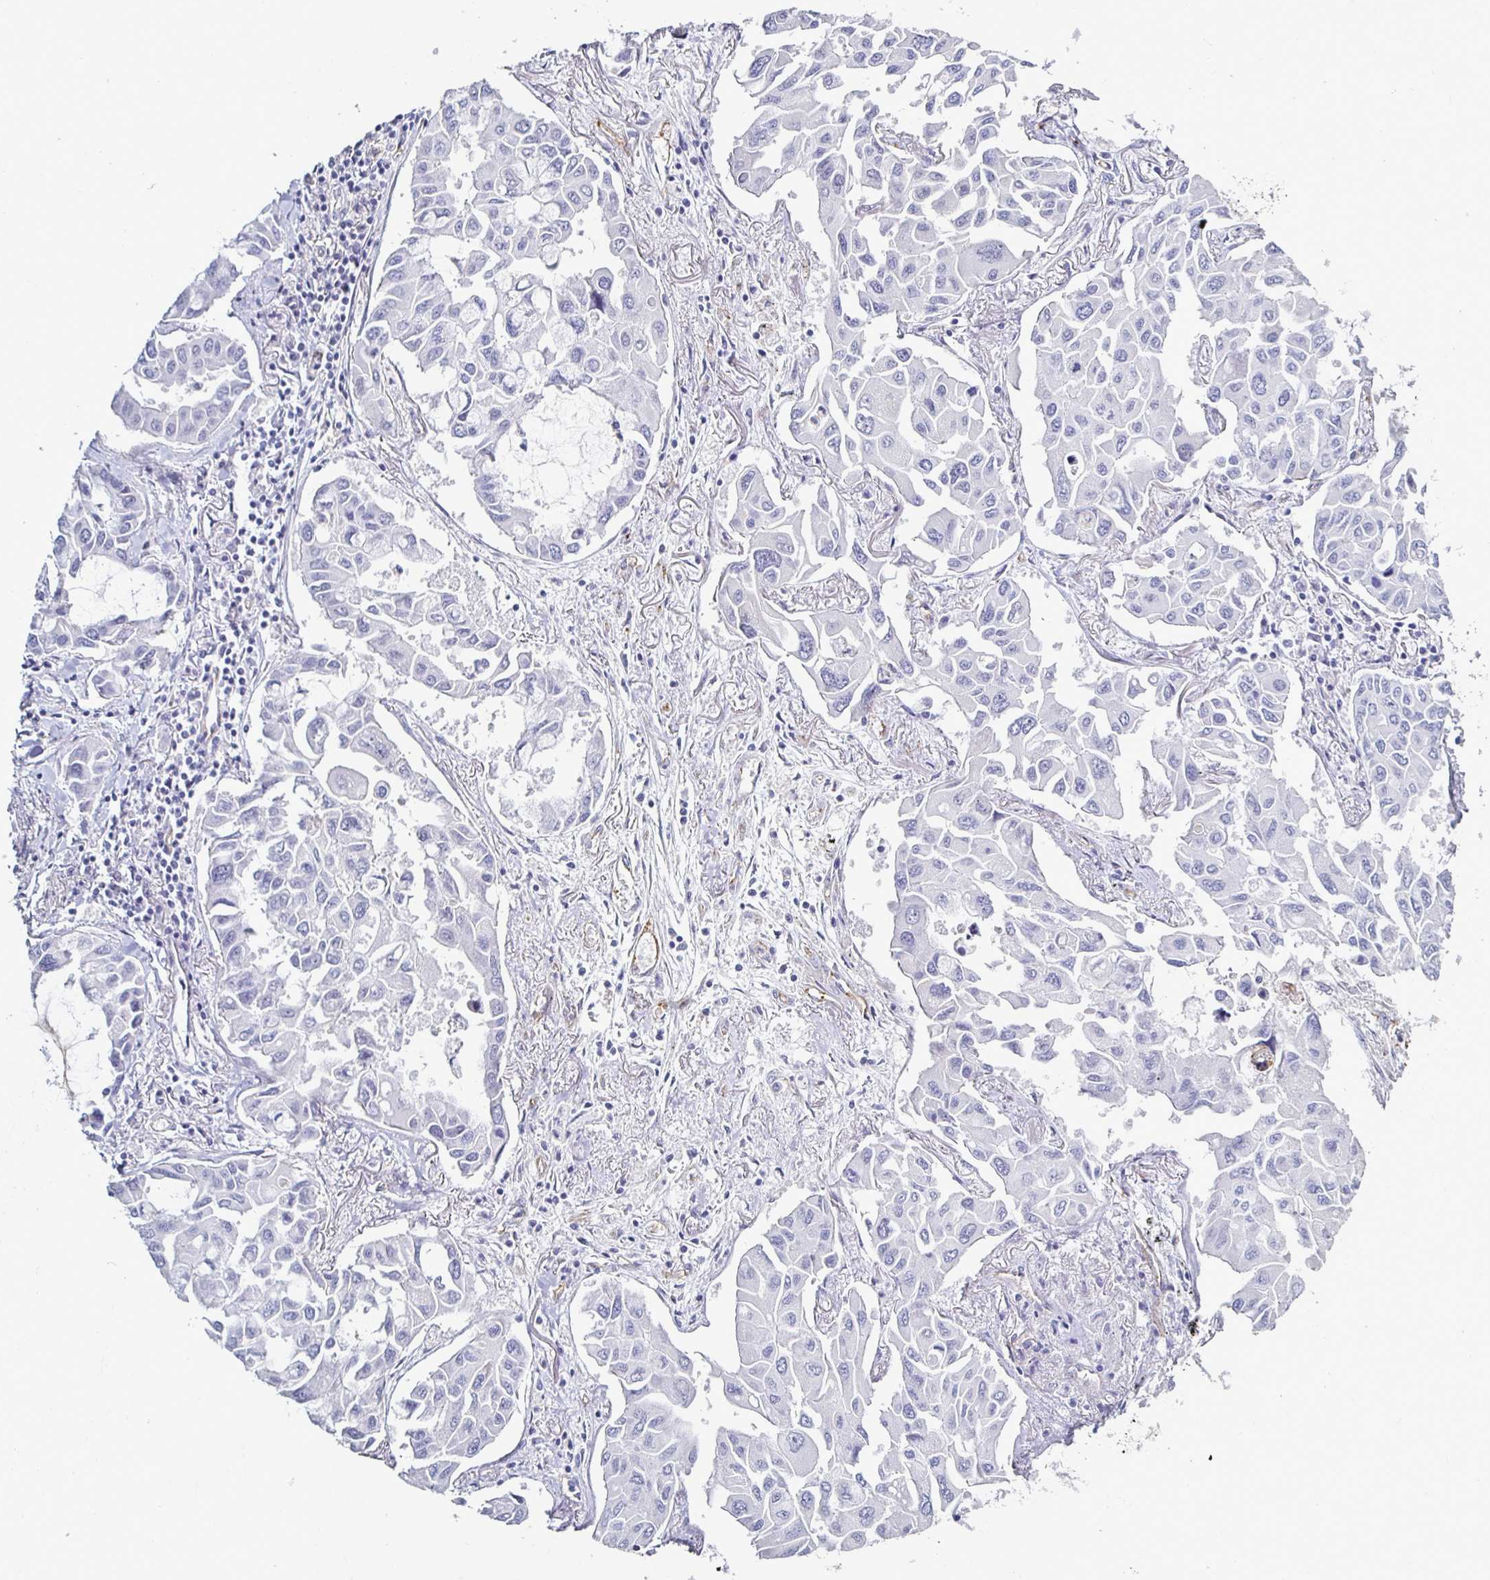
{"staining": {"intensity": "negative", "quantity": "none", "location": "none"}, "tissue": "lung cancer", "cell_type": "Tumor cells", "image_type": "cancer", "snomed": [{"axis": "morphology", "description": "Adenocarcinoma, NOS"}, {"axis": "topography", "description": "Lung"}], "caption": "This histopathology image is of lung cancer (adenocarcinoma) stained with immunohistochemistry to label a protein in brown with the nuclei are counter-stained blue. There is no positivity in tumor cells. (DAB immunohistochemistry with hematoxylin counter stain).", "gene": "ACSBG2", "patient": {"sex": "male", "age": 64}}